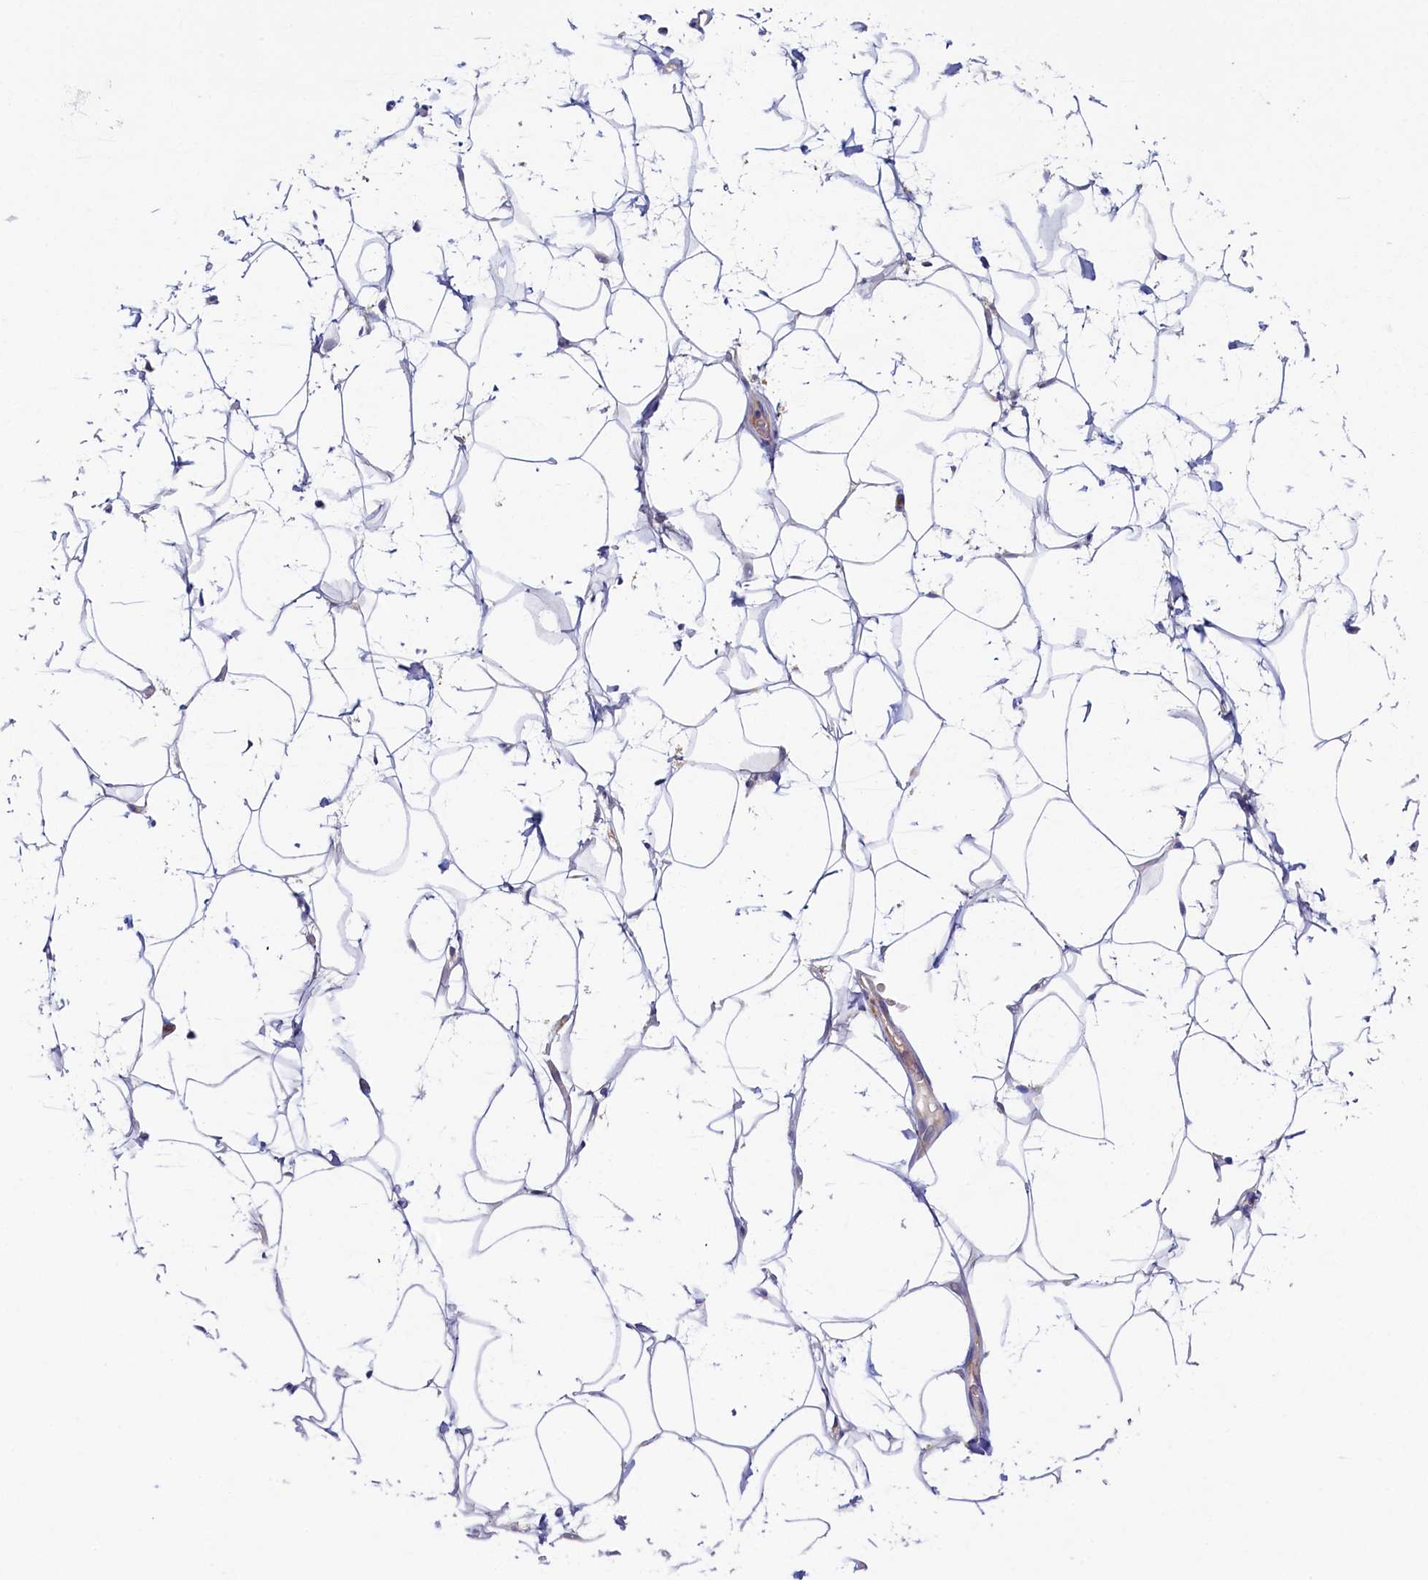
{"staining": {"intensity": "negative", "quantity": "none", "location": "none"}, "tissue": "adipose tissue", "cell_type": "Adipocytes", "image_type": "normal", "snomed": [{"axis": "morphology", "description": "Normal tissue, NOS"}, {"axis": "topography", "description": "Breast"}], "caption": "IHC of unremarkable adipose tissue displays no expression in adipocytes.", "gene": "TIMM8B", "patient": {"sex": "female", "age": 26}}